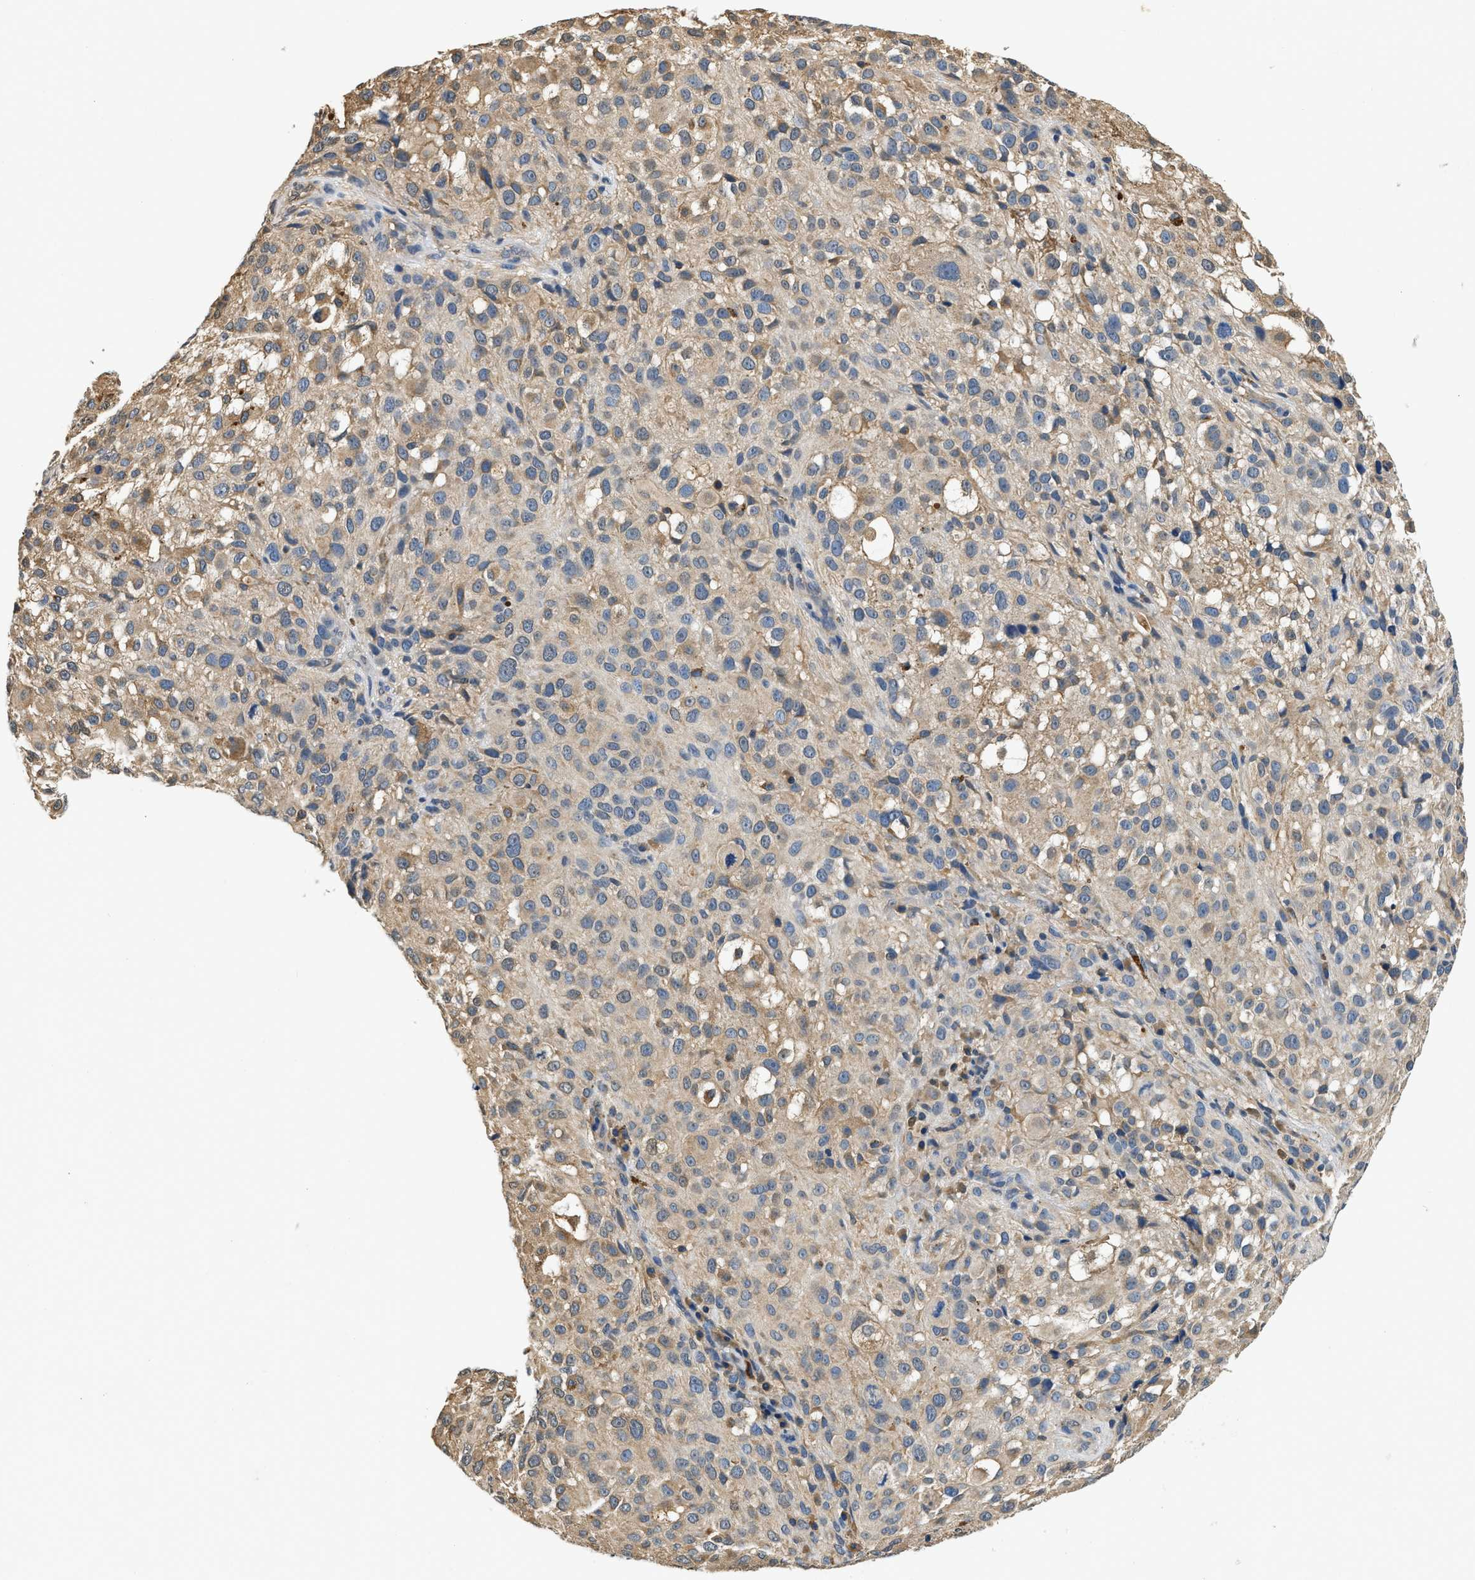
{"staining": {"intensity": "weak", "quantity": ">75%", "location": "cytoplasmic/membranous"}, "tissue": "melanoma", "cell_type": "Tumor cells", "image_type": "cancer", "snomed": [{"axis": "morphology", "description": "Necrosis, NOS"}, {"axis": "morphology", "description": "Malignant melanoma, NOS"}, {"axis": "topography", "description": "Skin"}], "caption": "Protein analysis of malignant melanoma tissue displays weak cytoplasmic/membranous positivity in approximately >75% of tumor cells.", "gene": "BCL7C", "patient": {"sex": "female", "age": 87}}